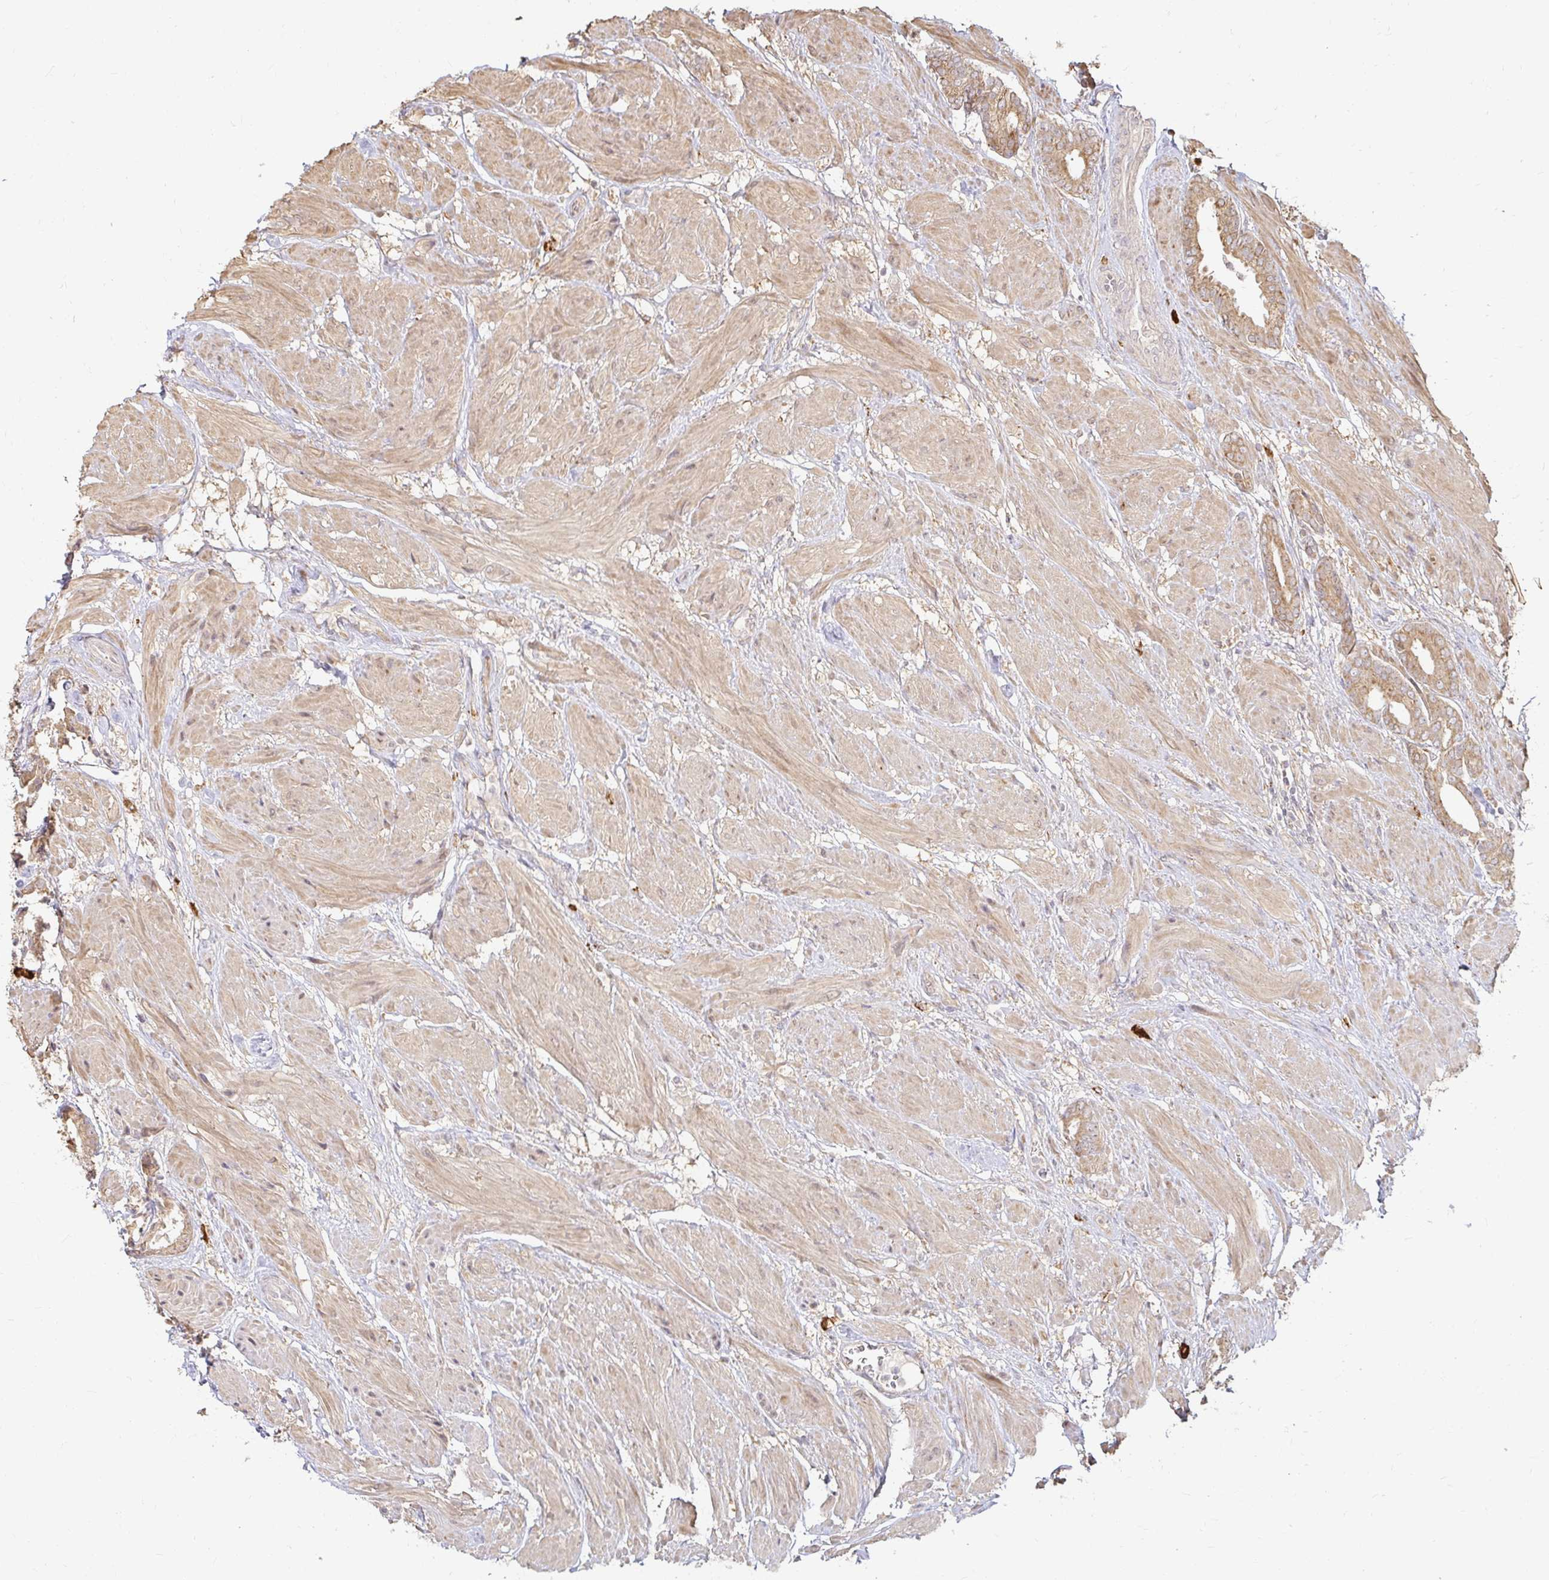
{"staining": {"intensity": "moderate", "quantity": ">75%", "location": "cytoplasmic/membranous"}, "tissue": "prostate cancer", "cell_type": "Tumor cells", "image_type": "cancer", "snomed": [{"axis": "morphology", "description": "Adenocarcinoma, High grade"}, {"axis": "topography", "description": "Prostate"}], "caption": "The image exhibits immunohistochemical staining of prostate adenocarcinoma (high-grade). There is moderate cytoplasmic/membranous positivity is seen in about >75% of tumor cells. (DAB IHC, brown staining for protein, blue staining for nuclei).", "gene": "CAST", "patient": {"sex": "male", "age": 56}}